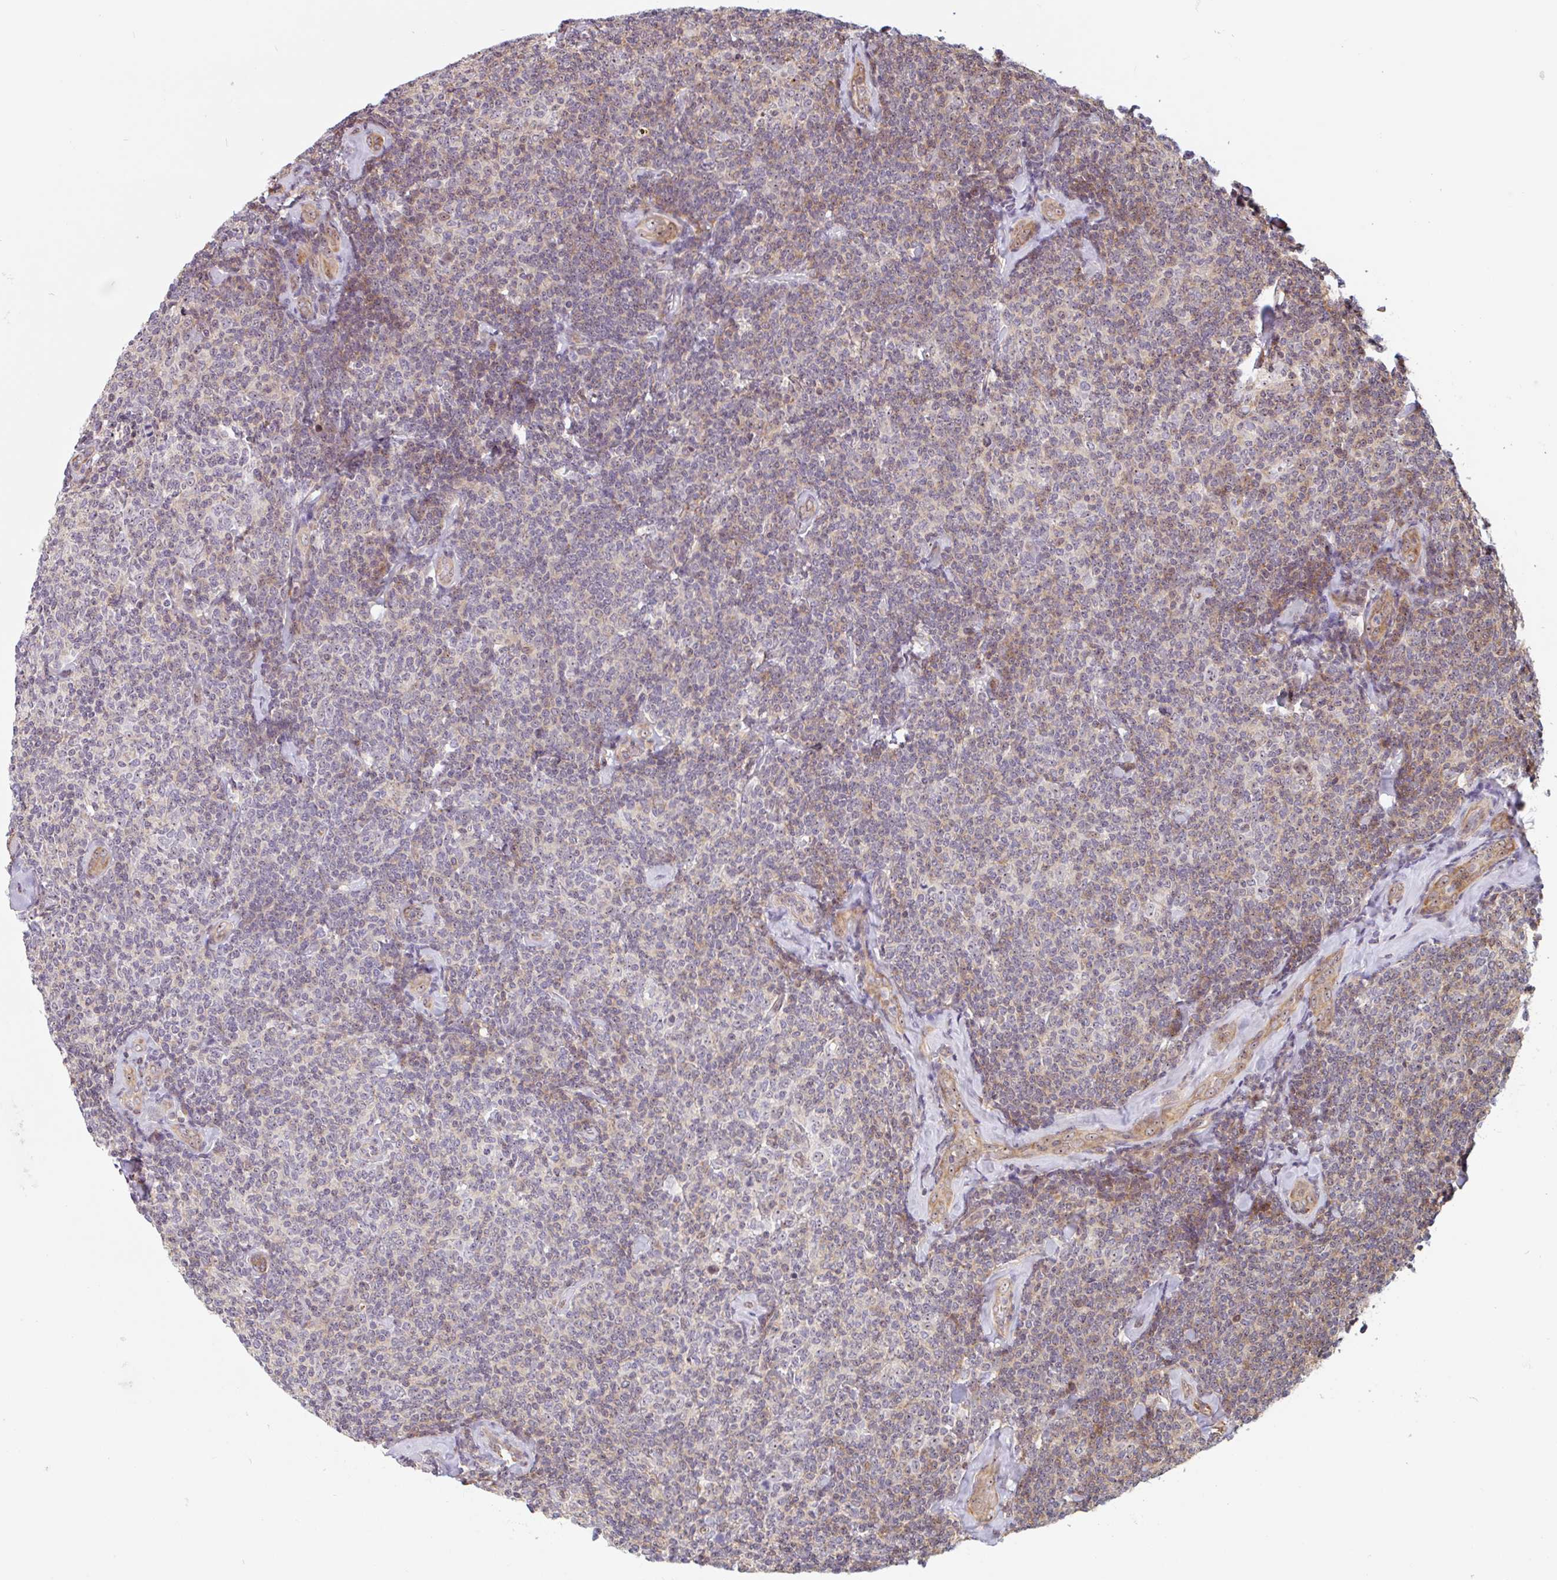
{"staining": {"intensity": "weak", "quantity": "25%-75%", "location": "cytoplasmic/membranous"}, "tissue": "lymphoma", "cell_type": "Tumor cells", "image_type": "cancer", "snomed": [{"axis": "morphology", "description": "Malignant lymphoma, non-Hodgkin's type, Low grade"}, {"axis": "topography", "description": "Lymph node"}], "caption": "Human lymphoma stained with a brown dye shows weak cytoplasmic/membranous positive staining in about 25%-75% of tumor cells.", "gene": "ZNF689", "patient": {"sex": "female", "age": 56}}